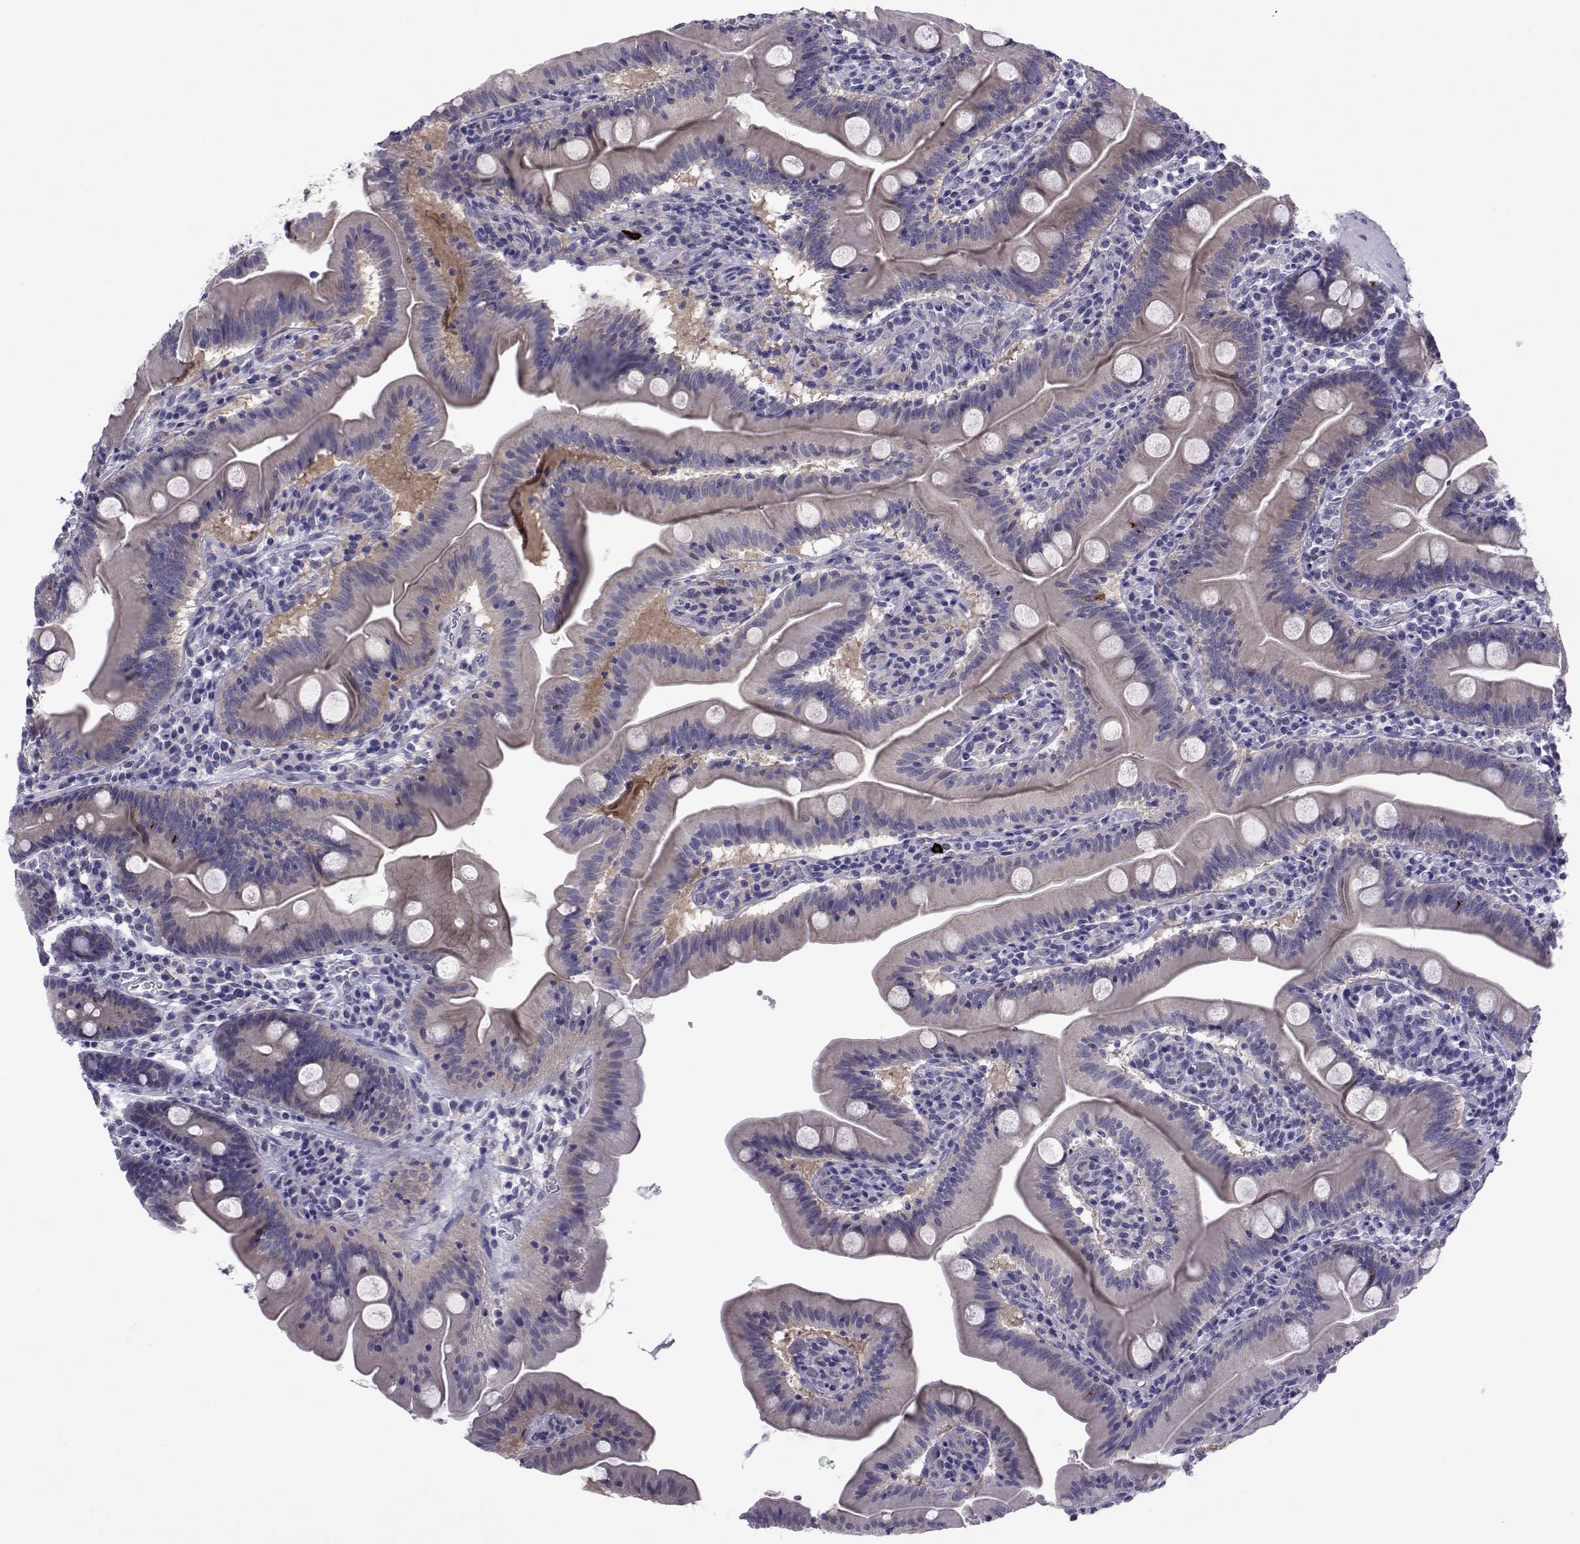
{"staining": {"intensity": "negative", "quantity": "none", "location": "none"}, "tissue": "small intestine", "cell_type": "Glandular cells", "image_type": "normal", "snomed": [{"axis": "morphology", "description": "Normal tissue, NOS"}, {"axis": "topography", "description": "Small intestine"}], "caption": "Protein analysis of benign small intestine shows no significant staining in glandular cells. (DAB (3,3'-diaminobenzidine) immunohistochemistry (IHC), high magnification).", "gene": "COL22A1", "patient": {"sex": "male", "age": 37}}